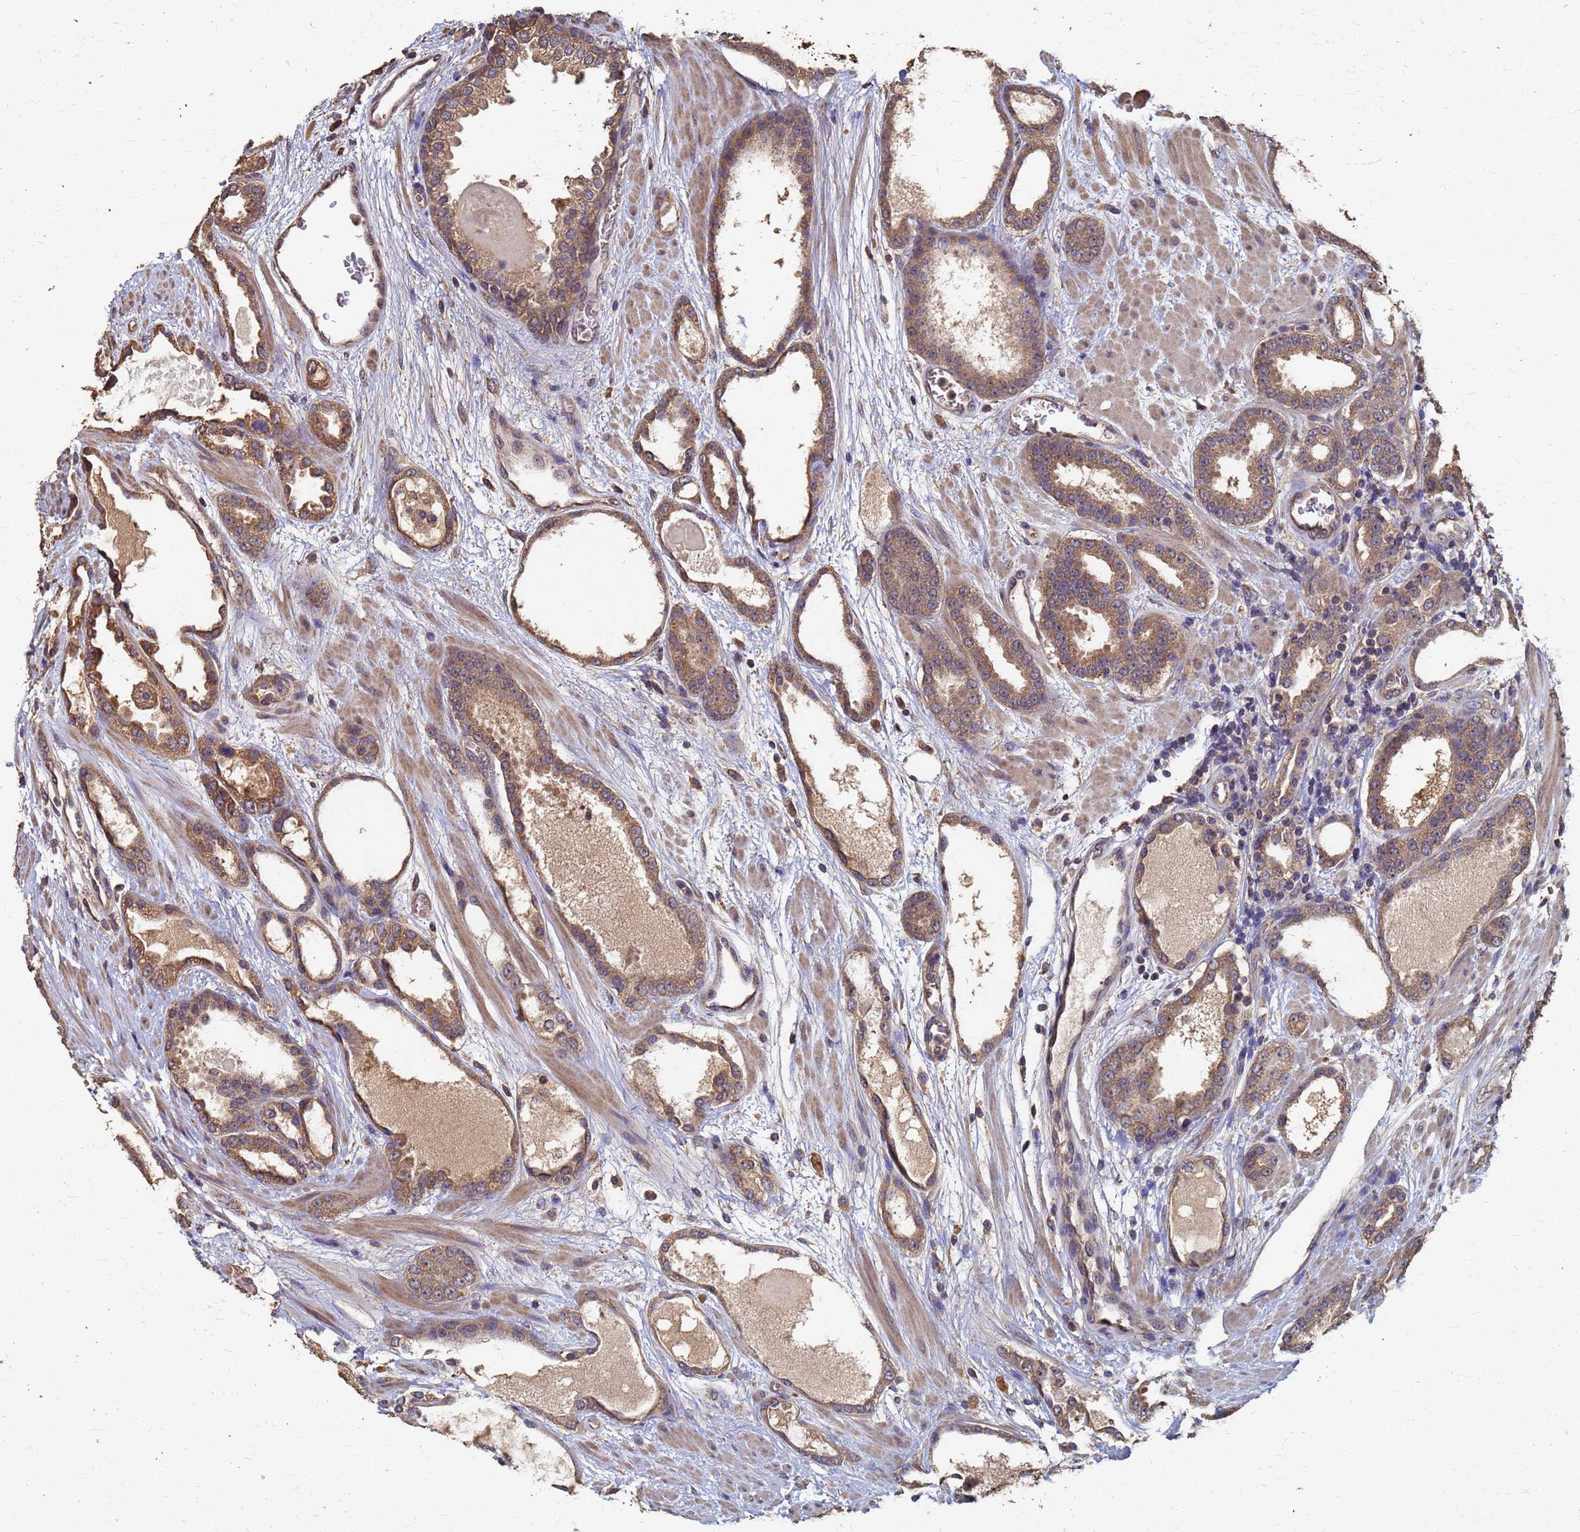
{"staining": {"intensity": "moderate", "quantity": ">75%", "location": "cytoplasmic/membranous"}, "tissue": "prostate cancer", "cell_type": "Tumor cells", "image_type": "cancer", "snomed": [{"axis": "morphology", "description": "Adenocarcinoma, High grade"}, {"axis": "topography", "description": "Prostate"}], "caption": "Adenocarcinoma (high-grade) (prostate) stained for a protein reveals moderate cytoplasmic/membranous positivity in tumor cells.", "gene": "DPH5", "patient": {"sex": "male", "age": 60}}